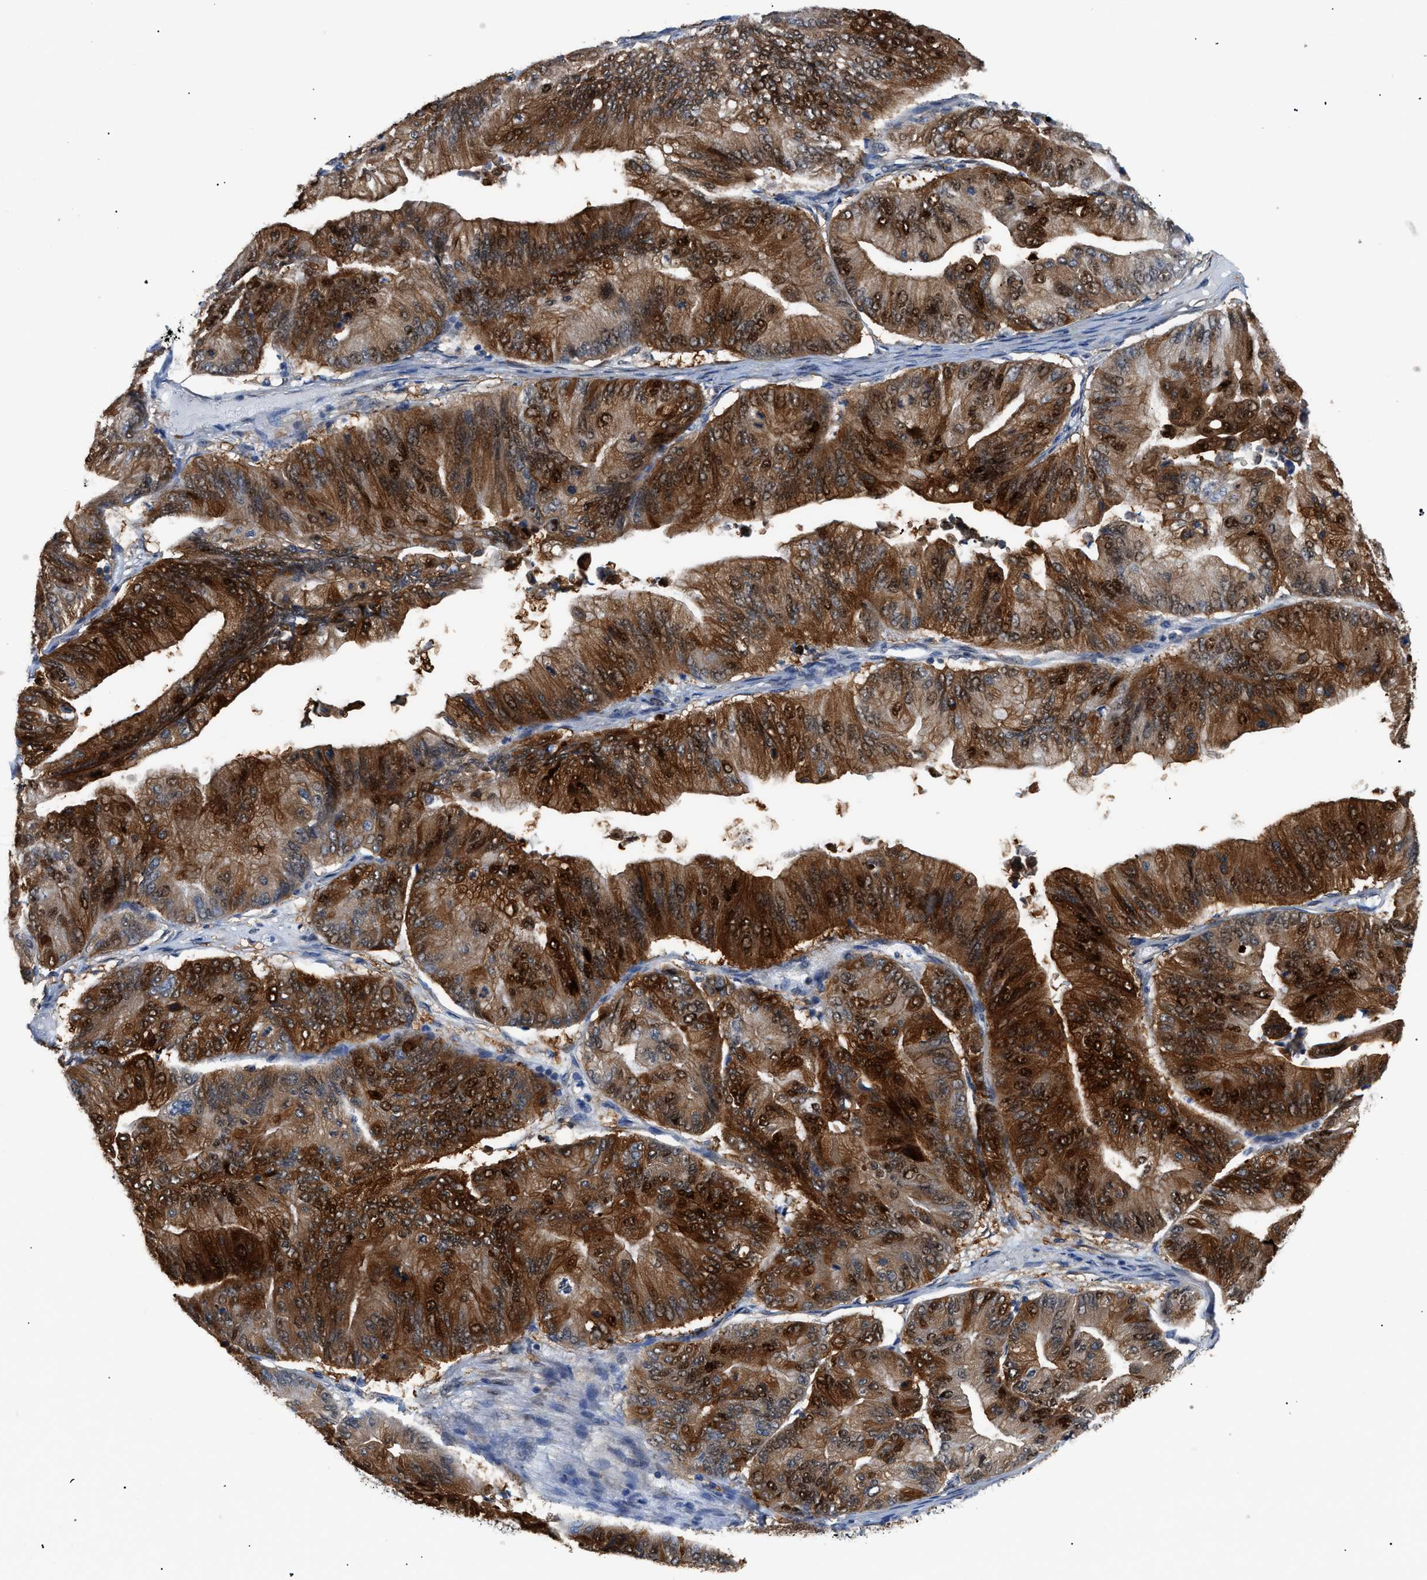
{"staining": {"intensity": "strong", "quantity": ">75%", "location": "cytoplasmic/membranous,nuclear"}, "tissue": "ovarian cancer", "cell_type": "Tumor cells", "image_type": "cancer", "snomed": [{"axis": "morphology", "description": "Cystadenocarcinoma, mucinous, NOS"}, {"axis": "topography", "description": "Ovary"}], "caption": "The micrograph exhibits a brown stain indicating the presence of a protein in the cytoplasmic/membranous and nuclear of tumor cells in ovarian mucinous cystadenocarcinoma. The protein of interest is shown in brown color, while the nuclei are stained blue.", "gene": "TMEM45B", "patient": {"sex": "female", "age": 61}}